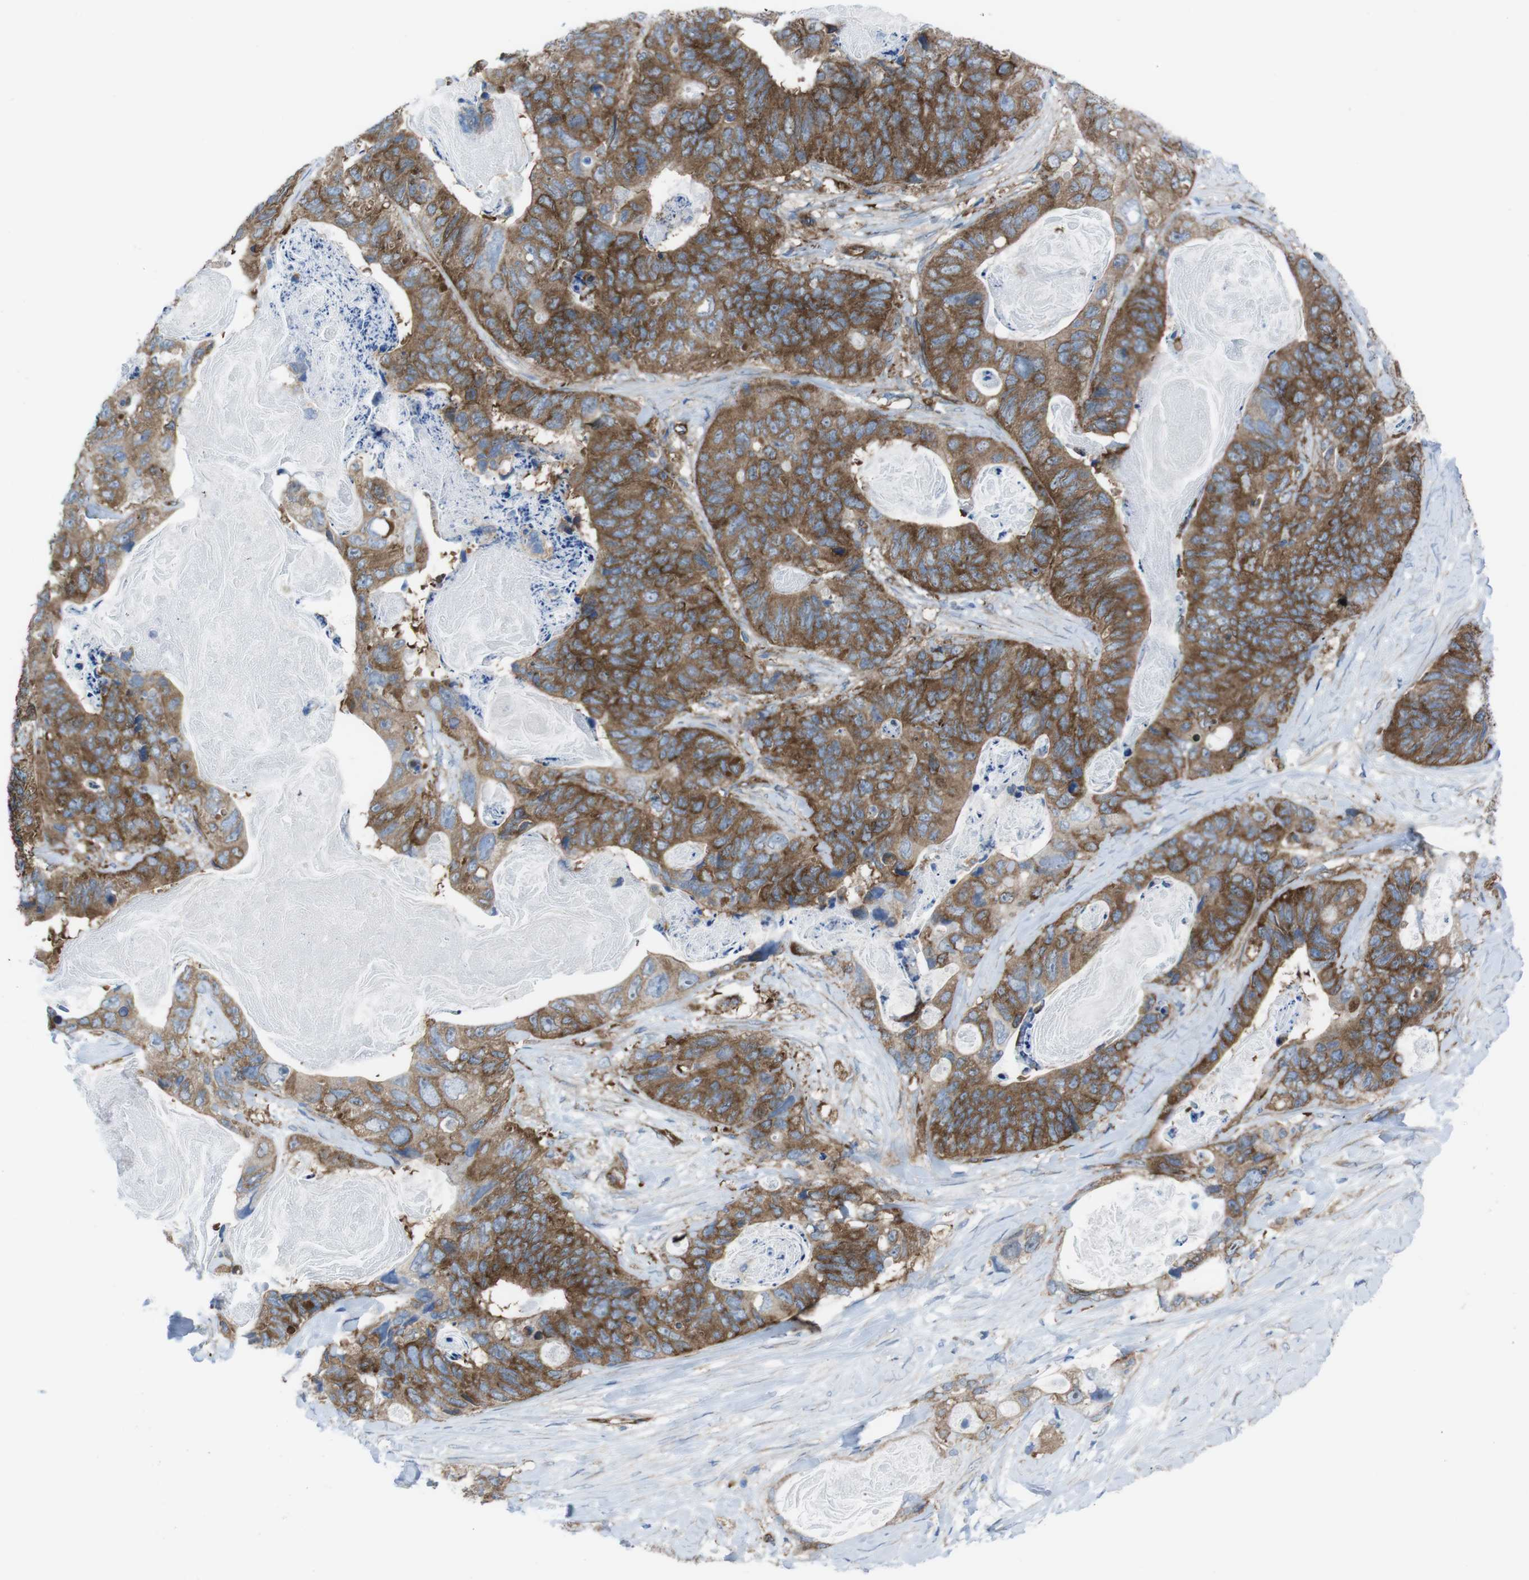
{"staining": {"intensity": "moderate", "quantity": ">75%", "location": "cytoplasmic/membranous"}, "tissue": "stomach cancer", "cell_type": "Tumor cells", "image_type": "cancer", "snomed": [{"axis": "morphology", "description": "Adenocarcinoma, NOS"}, {"axis": "topography", "description": "Stomach"}], "caption": "Tumor cells reveal medium levels of moderate cytoplasmic/membranous expression in approximately >75% of cells in stomach adenocarcinoma. The staining was performed using DAB (3,3'-diaminobenzidine), with brown indicating positive protein expression. Nuclei are stained blue with hematoxylin.", "gene": "DIAPH2", "patient": {"sex": "female", "age": 89}}